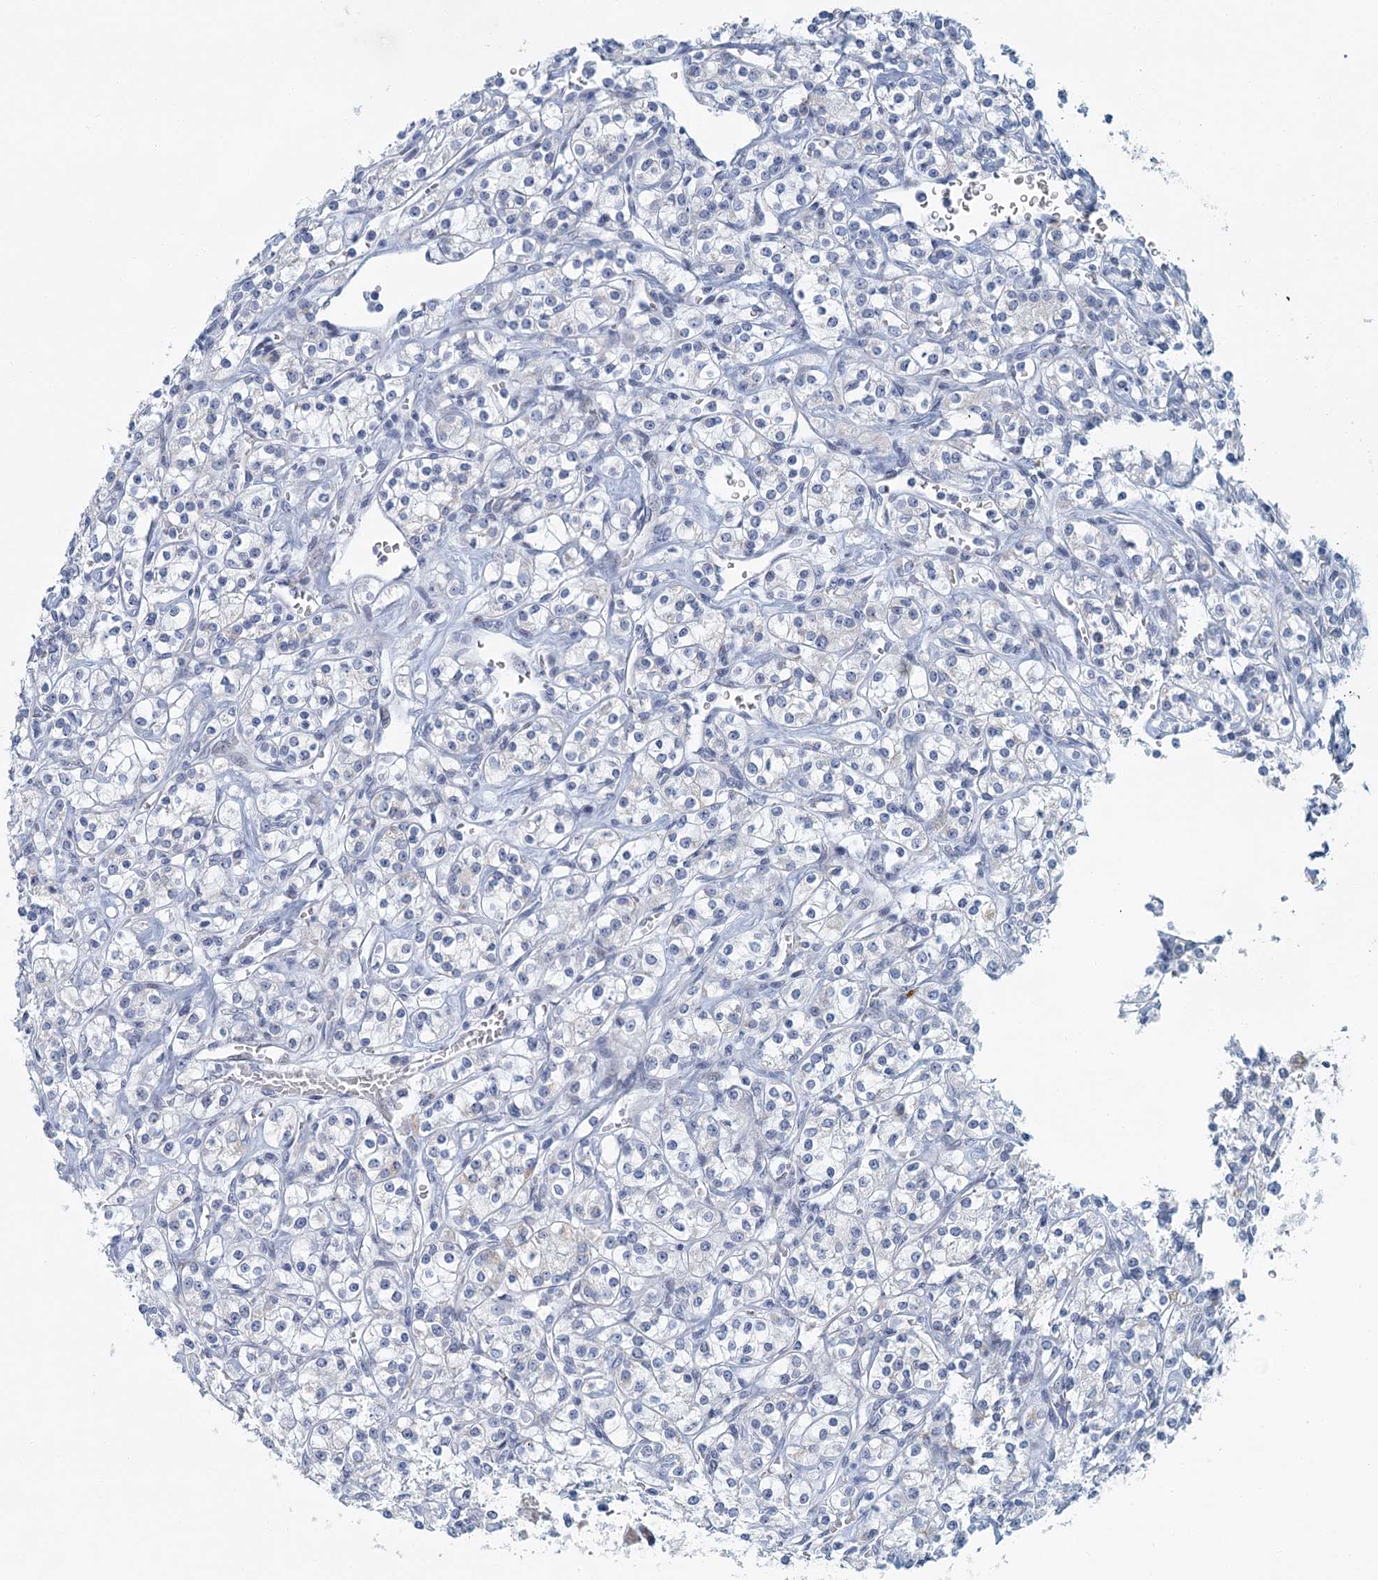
{"staining": {"intensity": "negative", "quantity": "none", "location": "none"}, "tissue": "renal cancer", "cell_type": "Tumor cells", "image_type": "cancer", "snomed": [{"axis": "morphology", "description": "Adenocarcinoma, NOS"}, {"axis": "topography", "description": "Kidney"}], "caption": "The immunohistochemistry (IHC) histopathology image has no significant staining in tumor cells of renal adenocarcinoma tissue.", "gene": "ZNF527", "patient": {"sex": "male", "age": 77}}